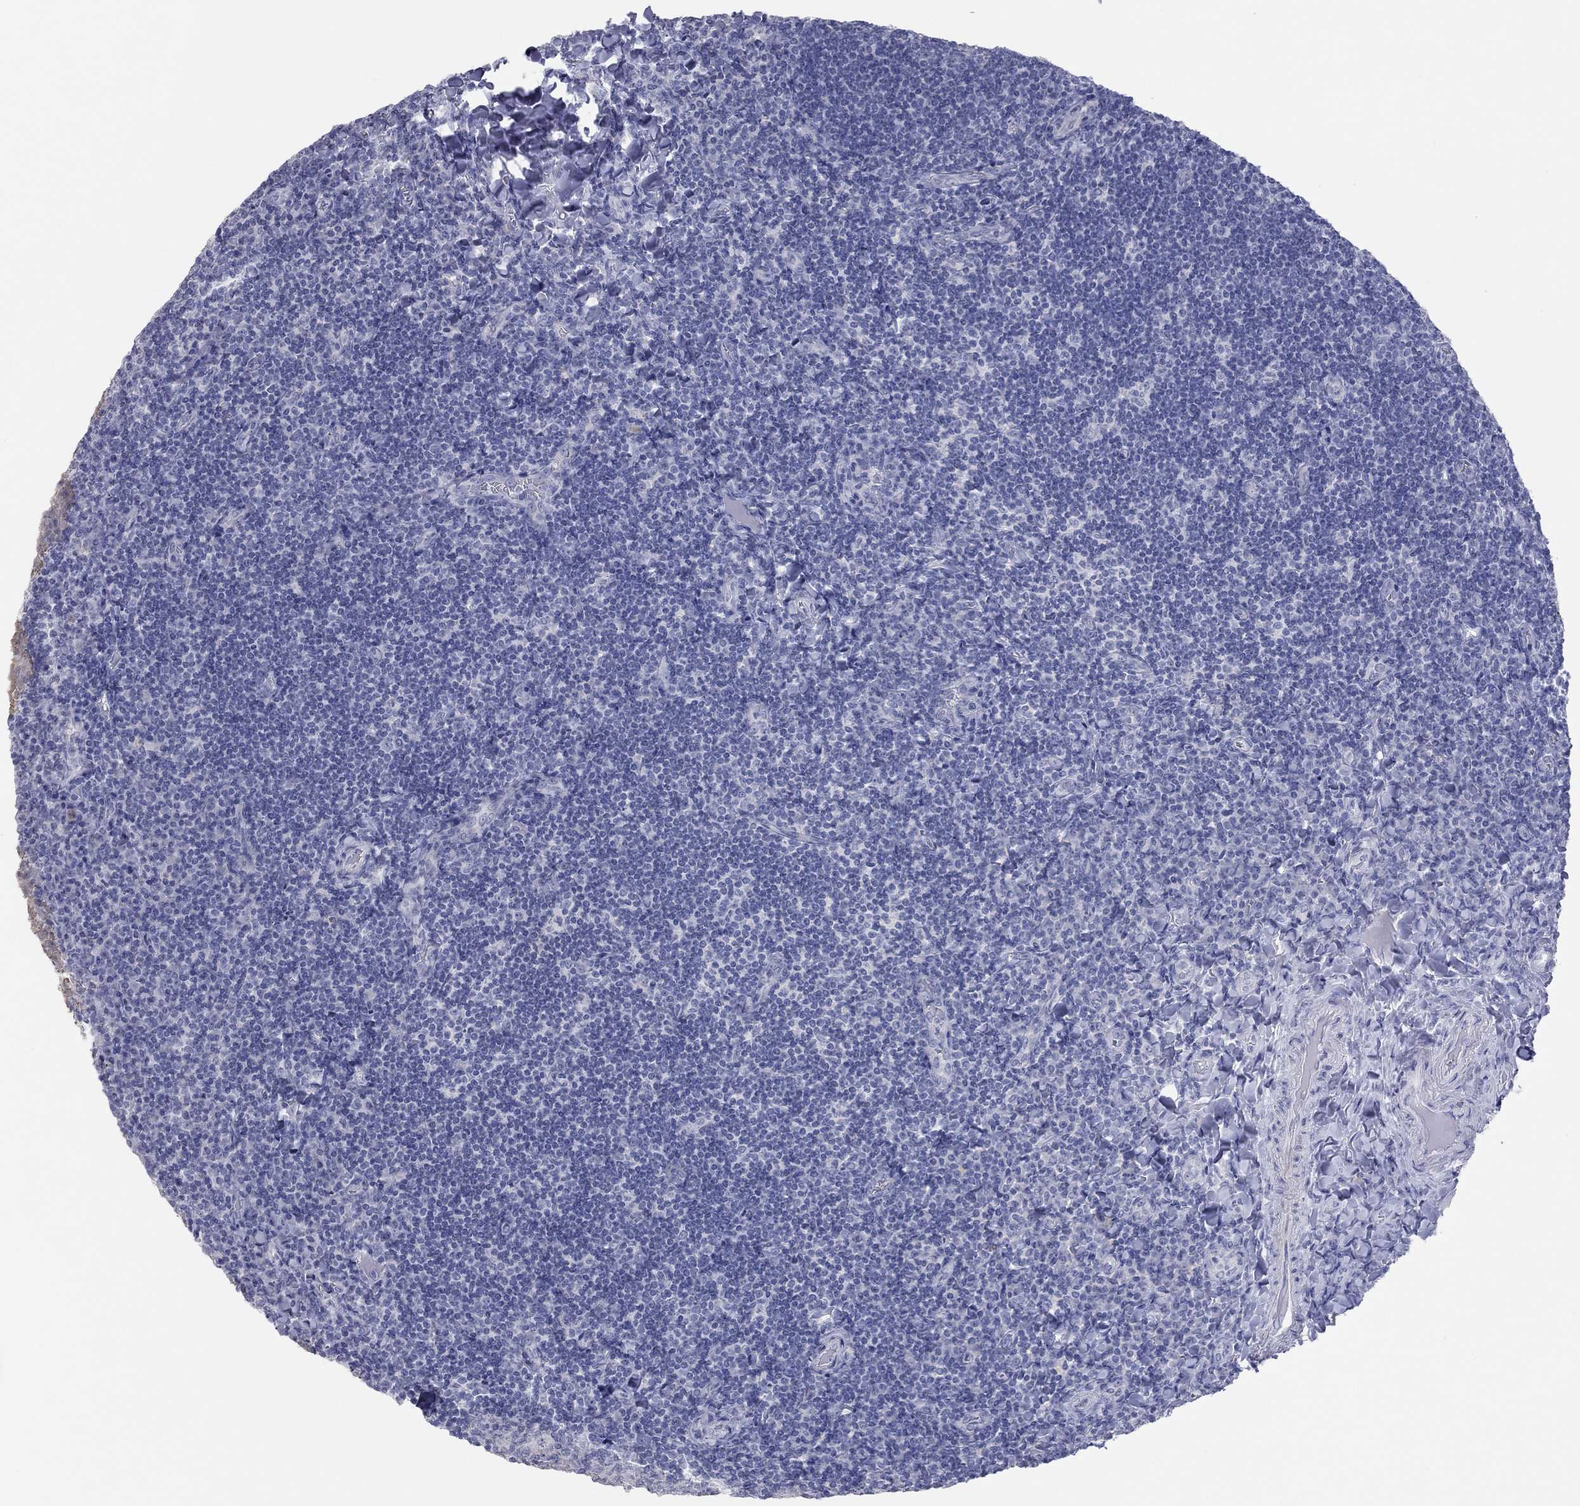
{"staining": {"intensity": "negative", "quantity": "none", "location": "none"}, "tissue": "tonsil", "cell_type": "Germinal center cells", "image_type": "normal", "snomed": [{"axis": "morphology", "description": "Normal tissue, NOS"}, {"axis": "morphology", "description": "Inflammation, NOS"}, {"axis": "topography", "description": "Tonsil"}], "caption": "DAB immunohistochemical staining of normal human tonsil demonstrates no significant staining in germinal center cells.", "gene": "AK8", "patient": {"sex": "female", "age": 31}}